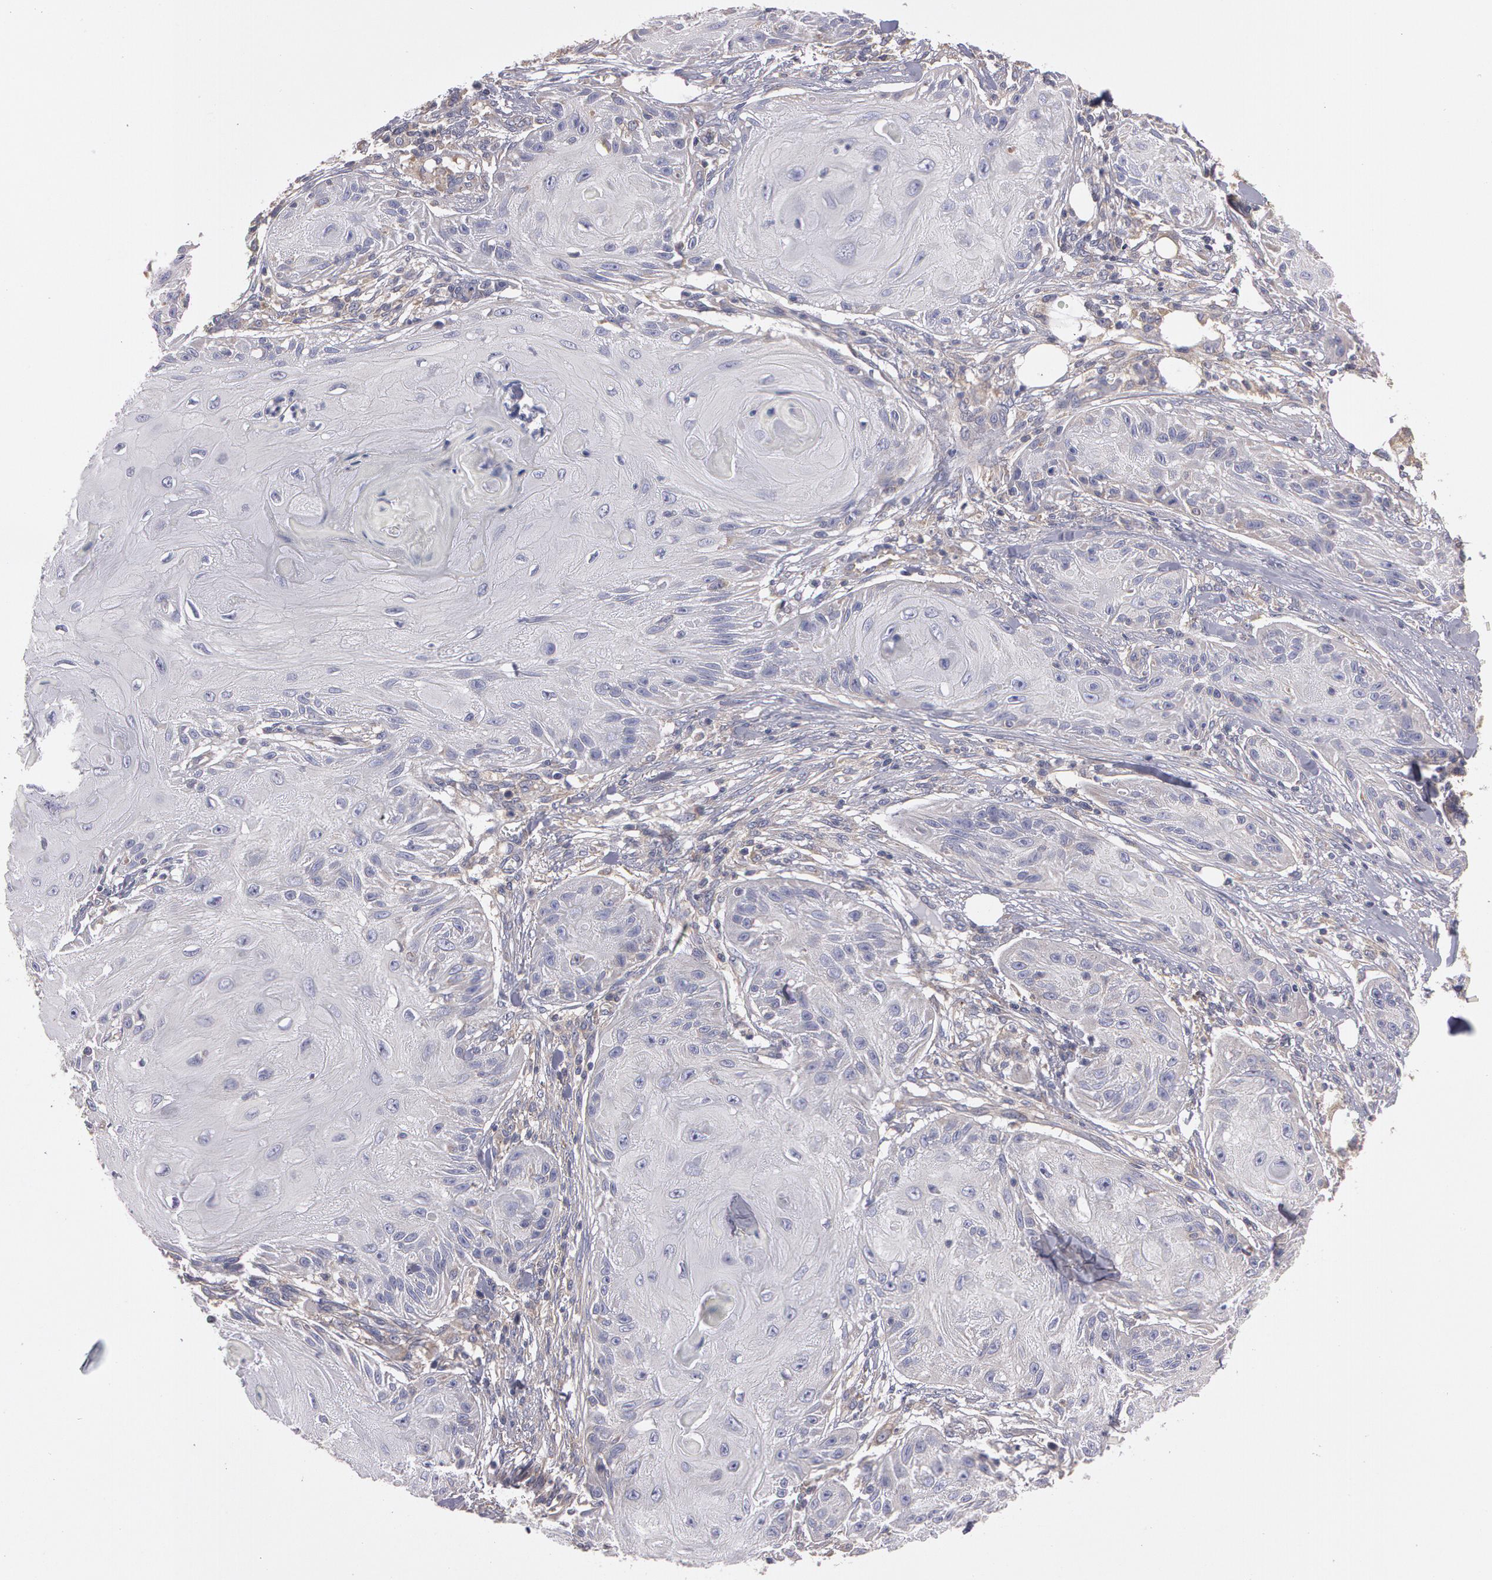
{"staining": {"intensity": "negative", "quantity": "none", "location": "none"}, "tissue": "skin cancer", "cell_type": "Tumor cells", "image_type": "cancer", "snomed": [{"axis": "morphology", "description": "Squamous cell carcinoma, NOS"}, {"axis": "topography", "description": "Skin"}], "caption": "Tumor cells show no significant protein positivity in skin squamous cell carcinoma.", "gene": "NEK9", "patient": {"sex": "female", "age": 88}}